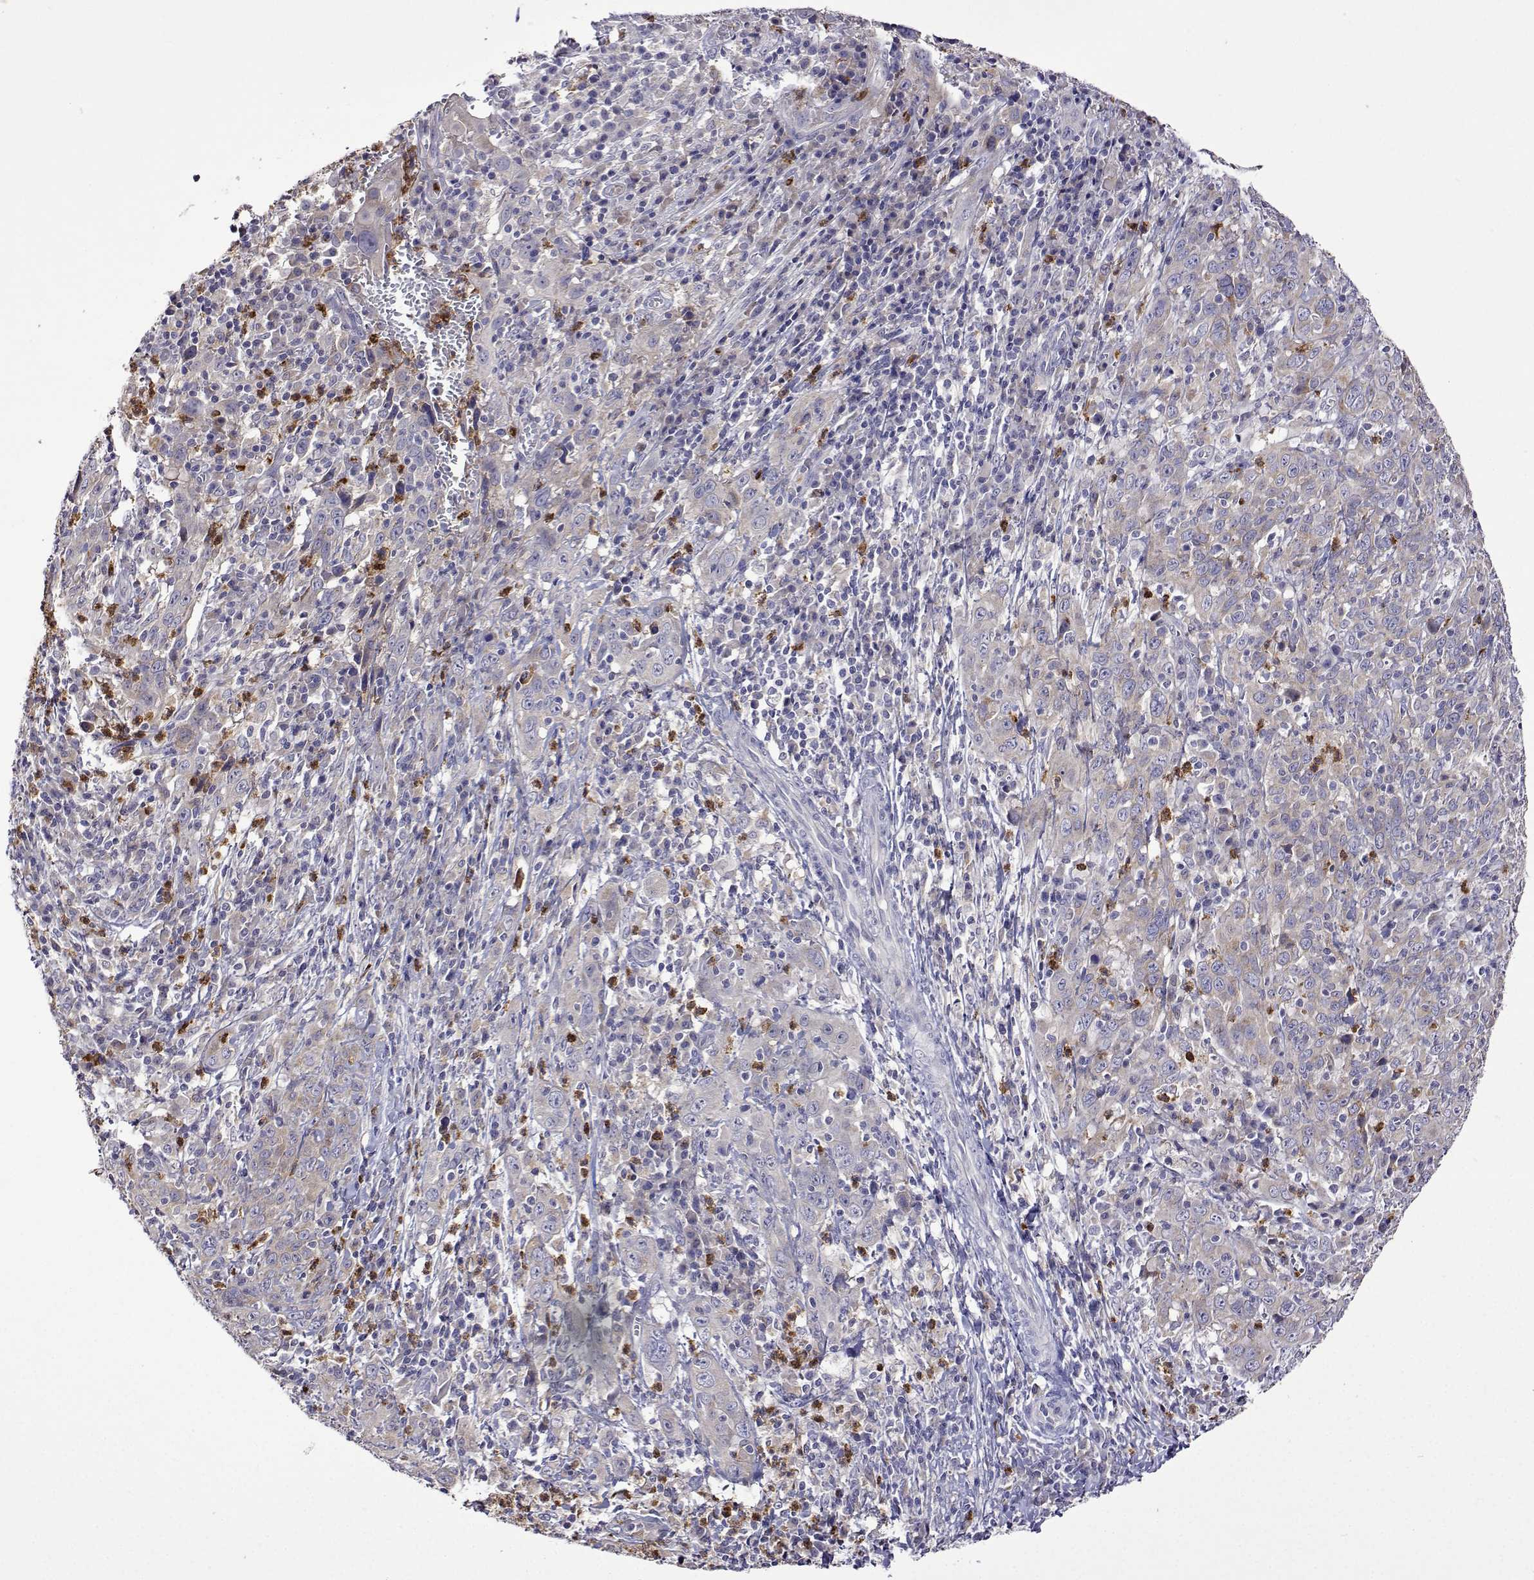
{"staining": {"intensity": "negative", "quantity": "none", "location": "none"}, "tissue": "cervical cancer", "cell_type": "Tumor cells", "image_type": "cancer", "snomed": [{"axis": "morphology", "description": "Squamous cell carcinoma, NOS"}, {"axis": "topography", "description": "Cervix"}], "caption": "The IHC photomicrograph has no significant positivity in tumor cells of cervical cancer (squamous cell carcinoma) tissue. Nuclei are stained in blue.", "gene": "SULT2A1", "patient": {"sex": "female", "age": 46}}